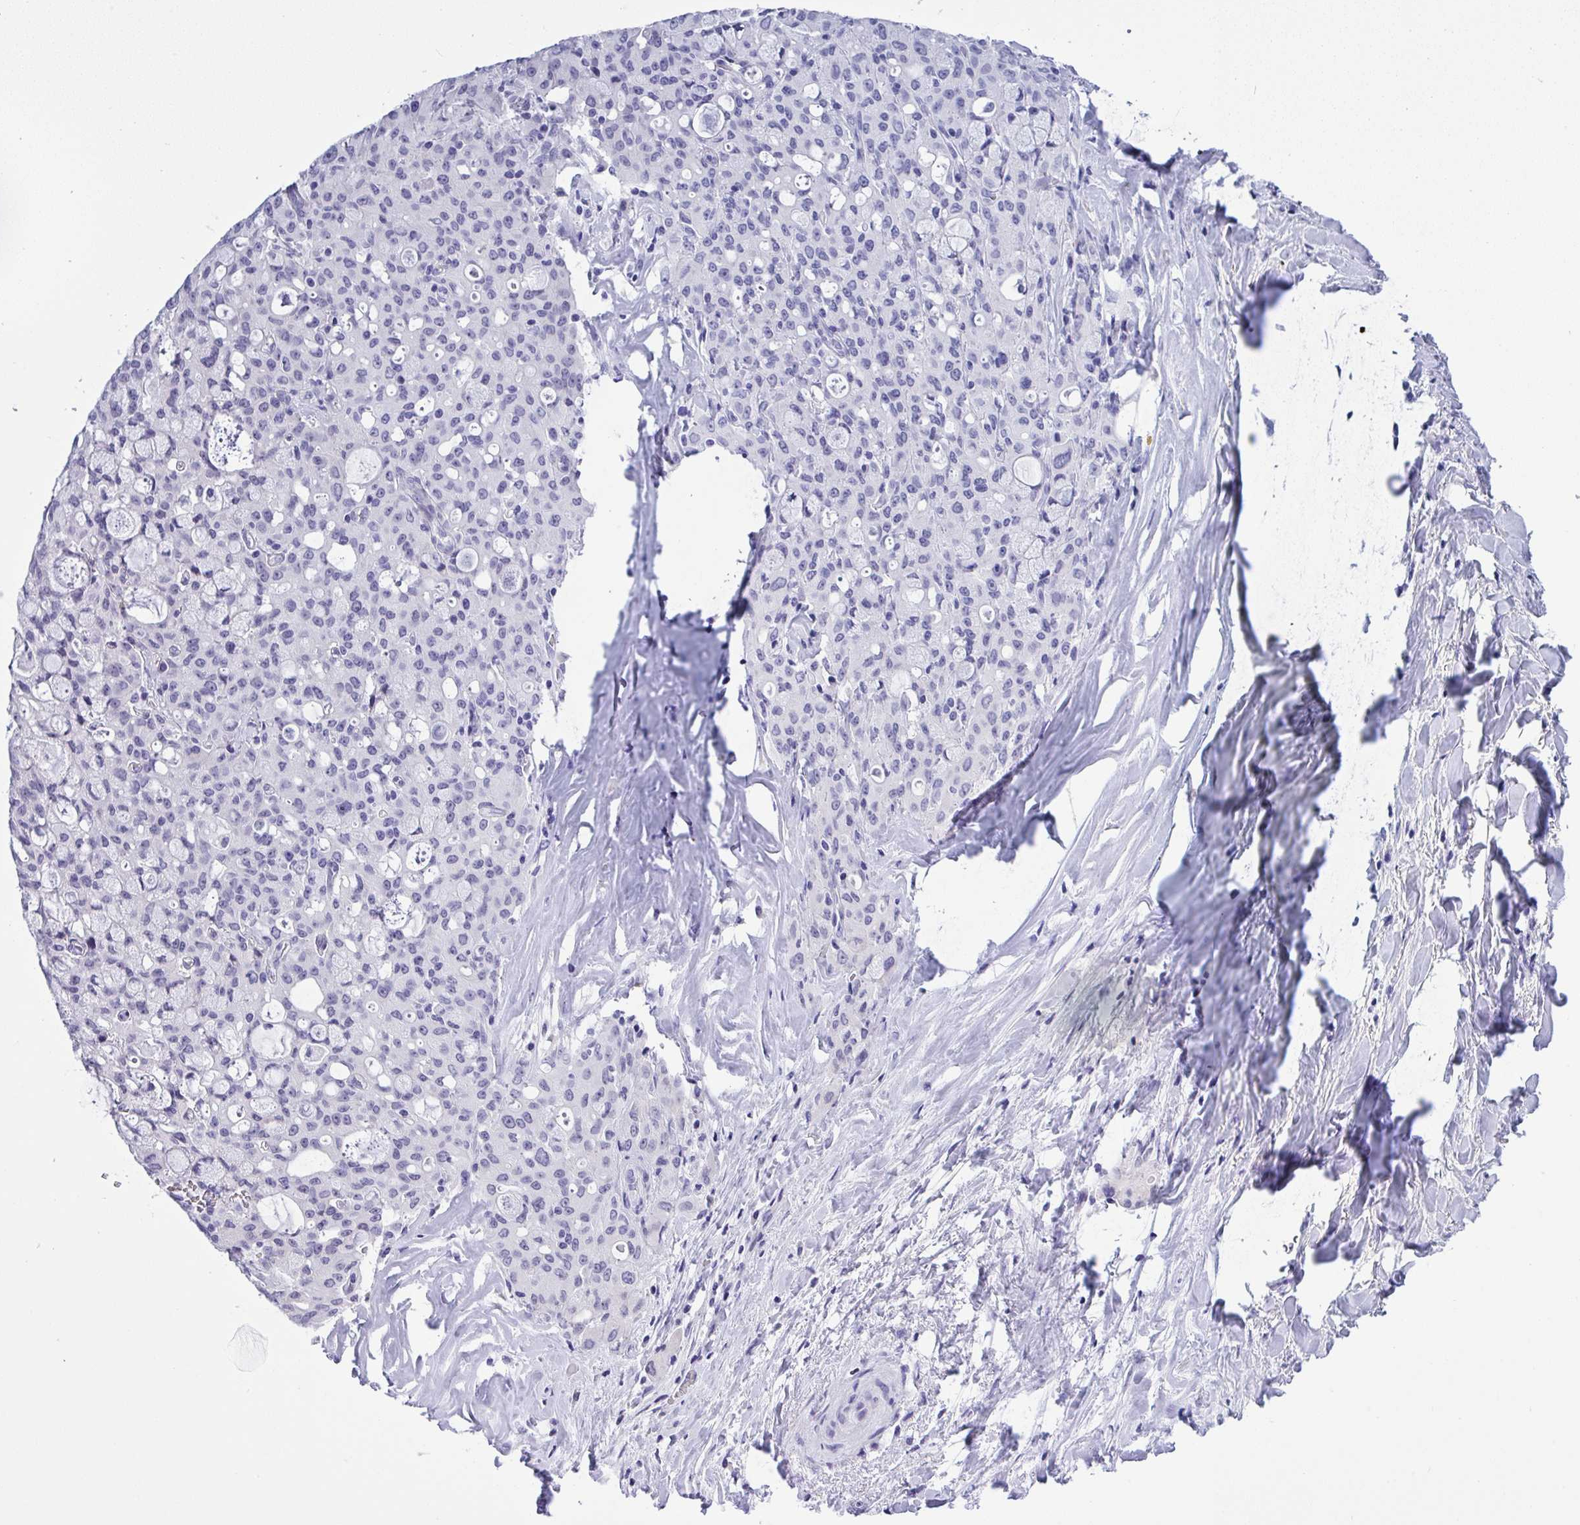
{"staining": {"intensity": "negative", "quantity": "none", "location": "none"}, "tissue": "lung cancer", "cell_type": "Tumor cells", "image_type": "cancer", "snomed": [{"axis": "morphology", "description": "Adenocarcinoma, NOS"}, {"axis": "topography", "description": "Lung"}], "caption": "IHC micrograph of neoplastic tissue: lung adenocarcinoma stained with DAB (3,3'-diaminobenzidine) demonstrates no significant protein expression in tumor cells.", "gene": "YBX2", "patient": {"sex": "female", "age": 44}}